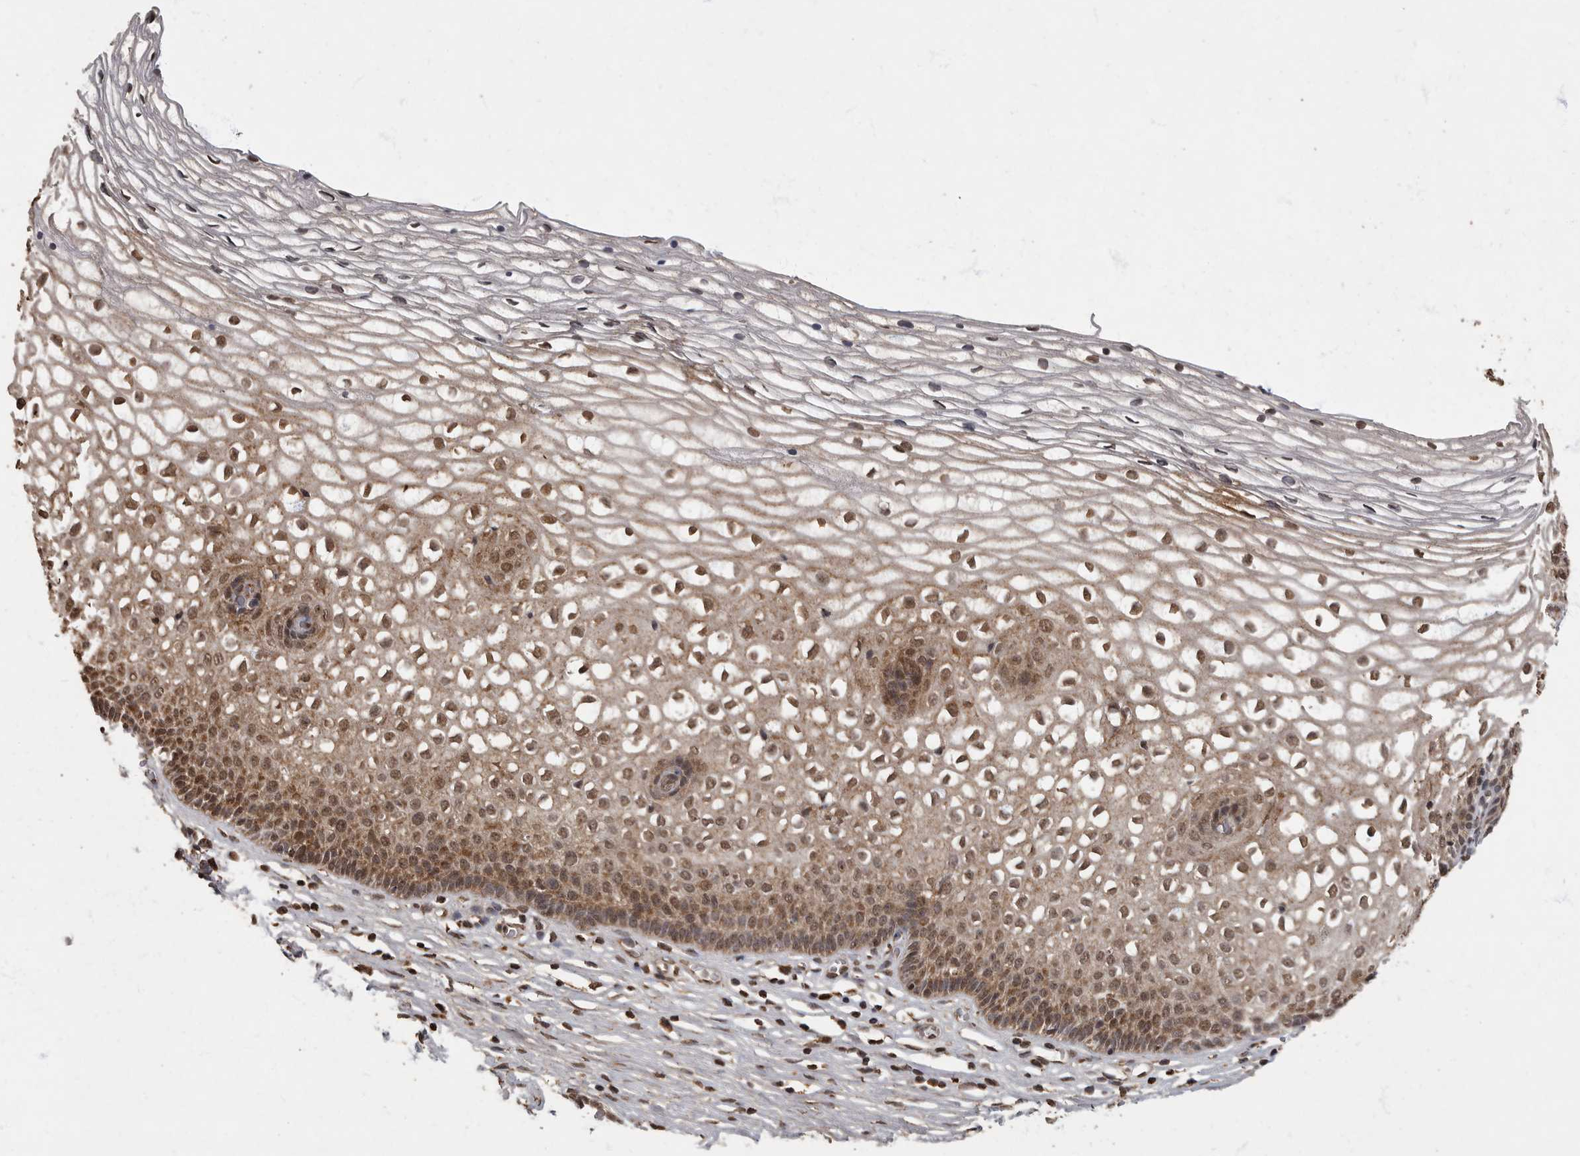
{"staining": {"intensity": "weak", "quantity": ">75%", "location": "cytoplasmic/membranous"}, "tissue": "cervix", "cell_type": "Glandular cells", "image_type": "normal", "snomed": [{"axis": "morphology", "description": "Normal tissue, NOS"}, {"axis": "topography", "description": "Cervix"}], "caption": "This histopathology image shows normal cervix stained with IHC to label a protein in brown. The cytoplasmic/membranous of glandular cells show weak positivity for the protein. Nuclei are counter-stained blue.", "gene": "MAFG", "patient": {"sex": "female", "age": 27}}